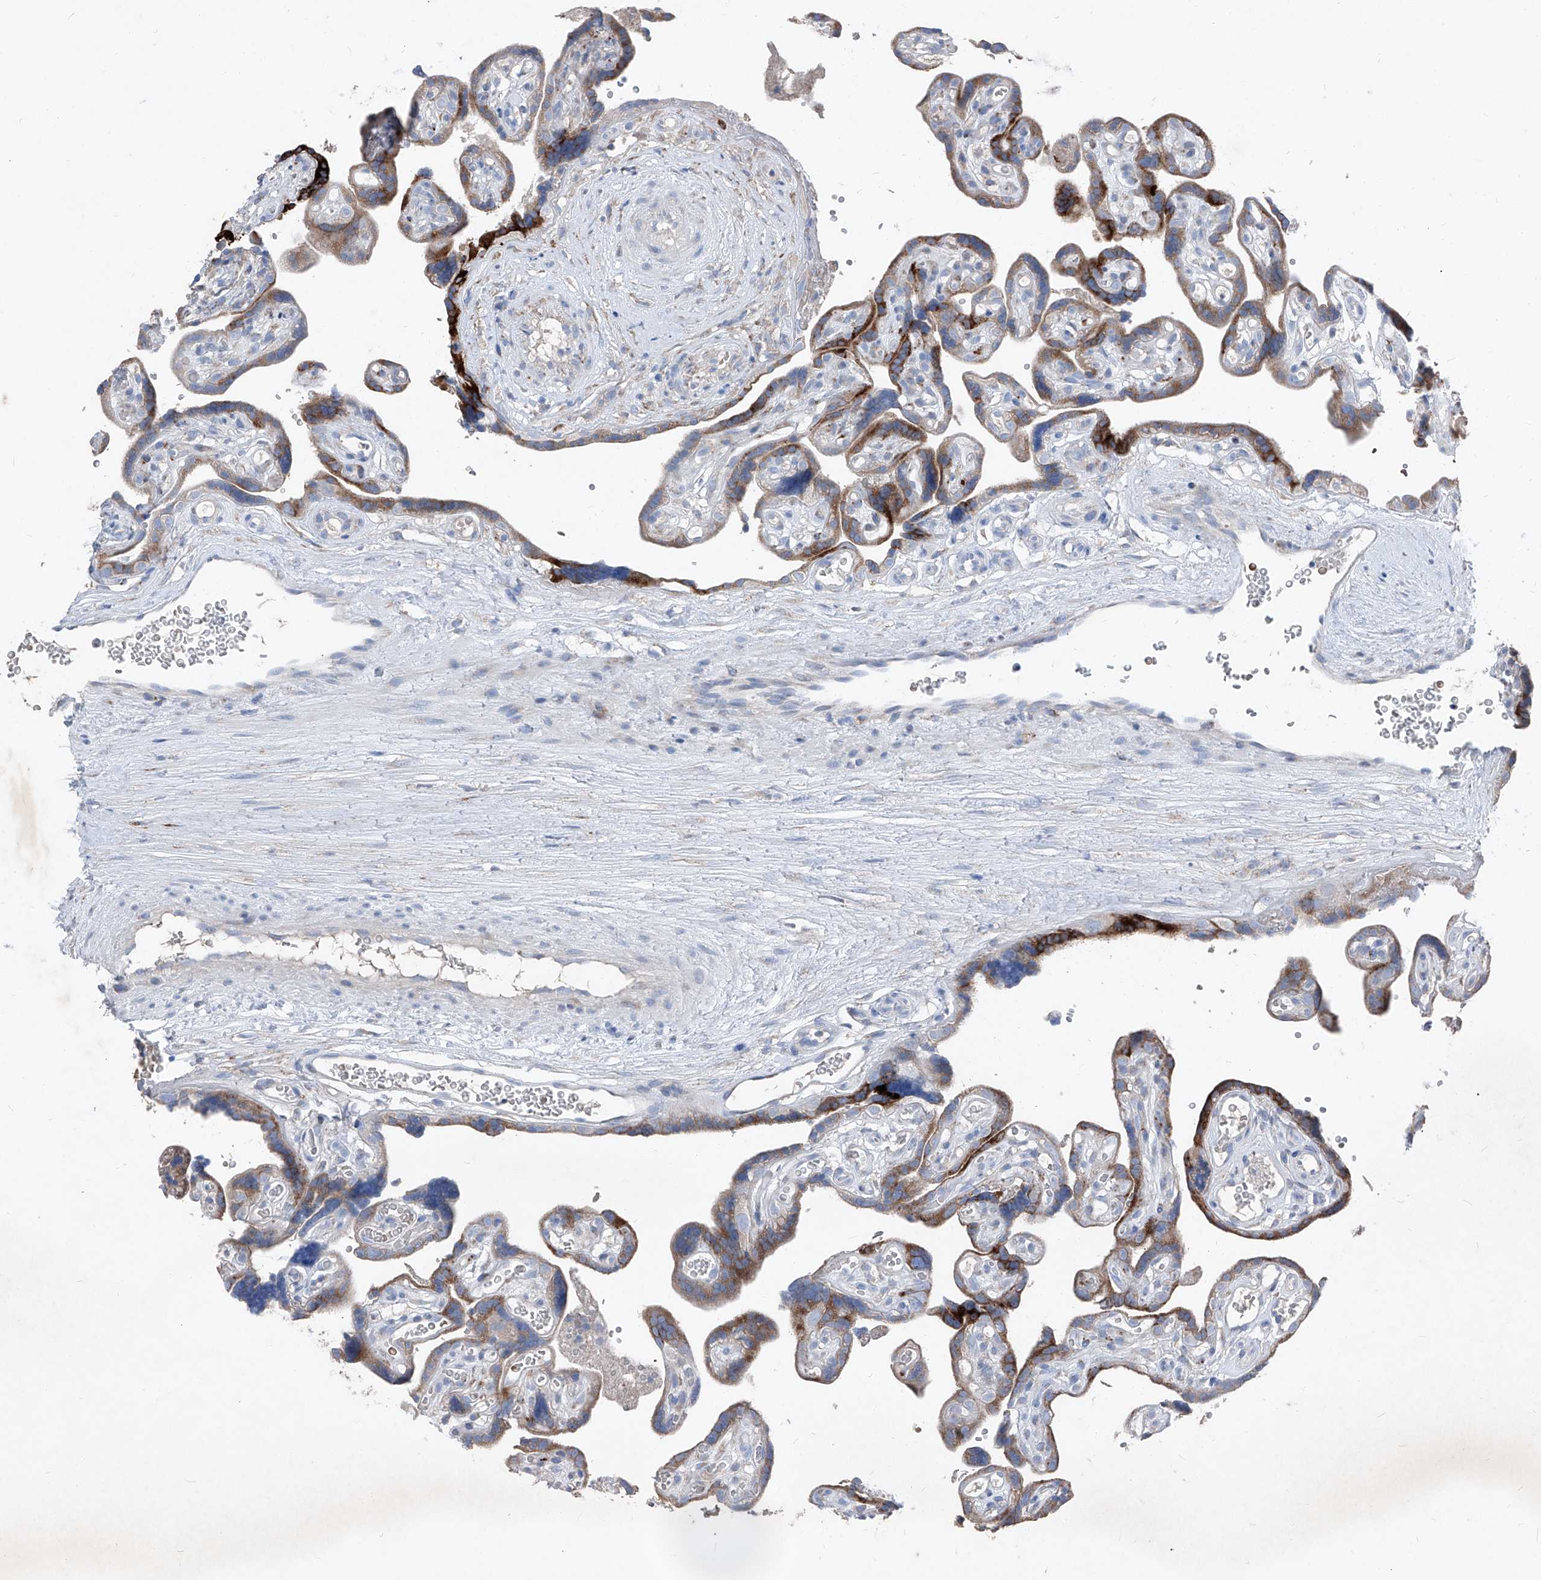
{"staining": {"intensity": "strong", "quantity": ">75%", "location": "cytoplasmic/membranous"}, "tissue": "placenta", "cell_type": "Decidual cells", "image_type": "normal", "snomed": [{"axis": "morphology", "description": "Normal tissue, NOS"}, {"axis": "topography", "description": "Placenta"}], "caption": "Approximately >75% of decidual cells in benign placenta reveal strong cytoplasmic/membranous protein positivity as visualized by brown immunohistochemical staining.", "gene": "IFI27", "patient": {"sex": "female", "age": 30}}